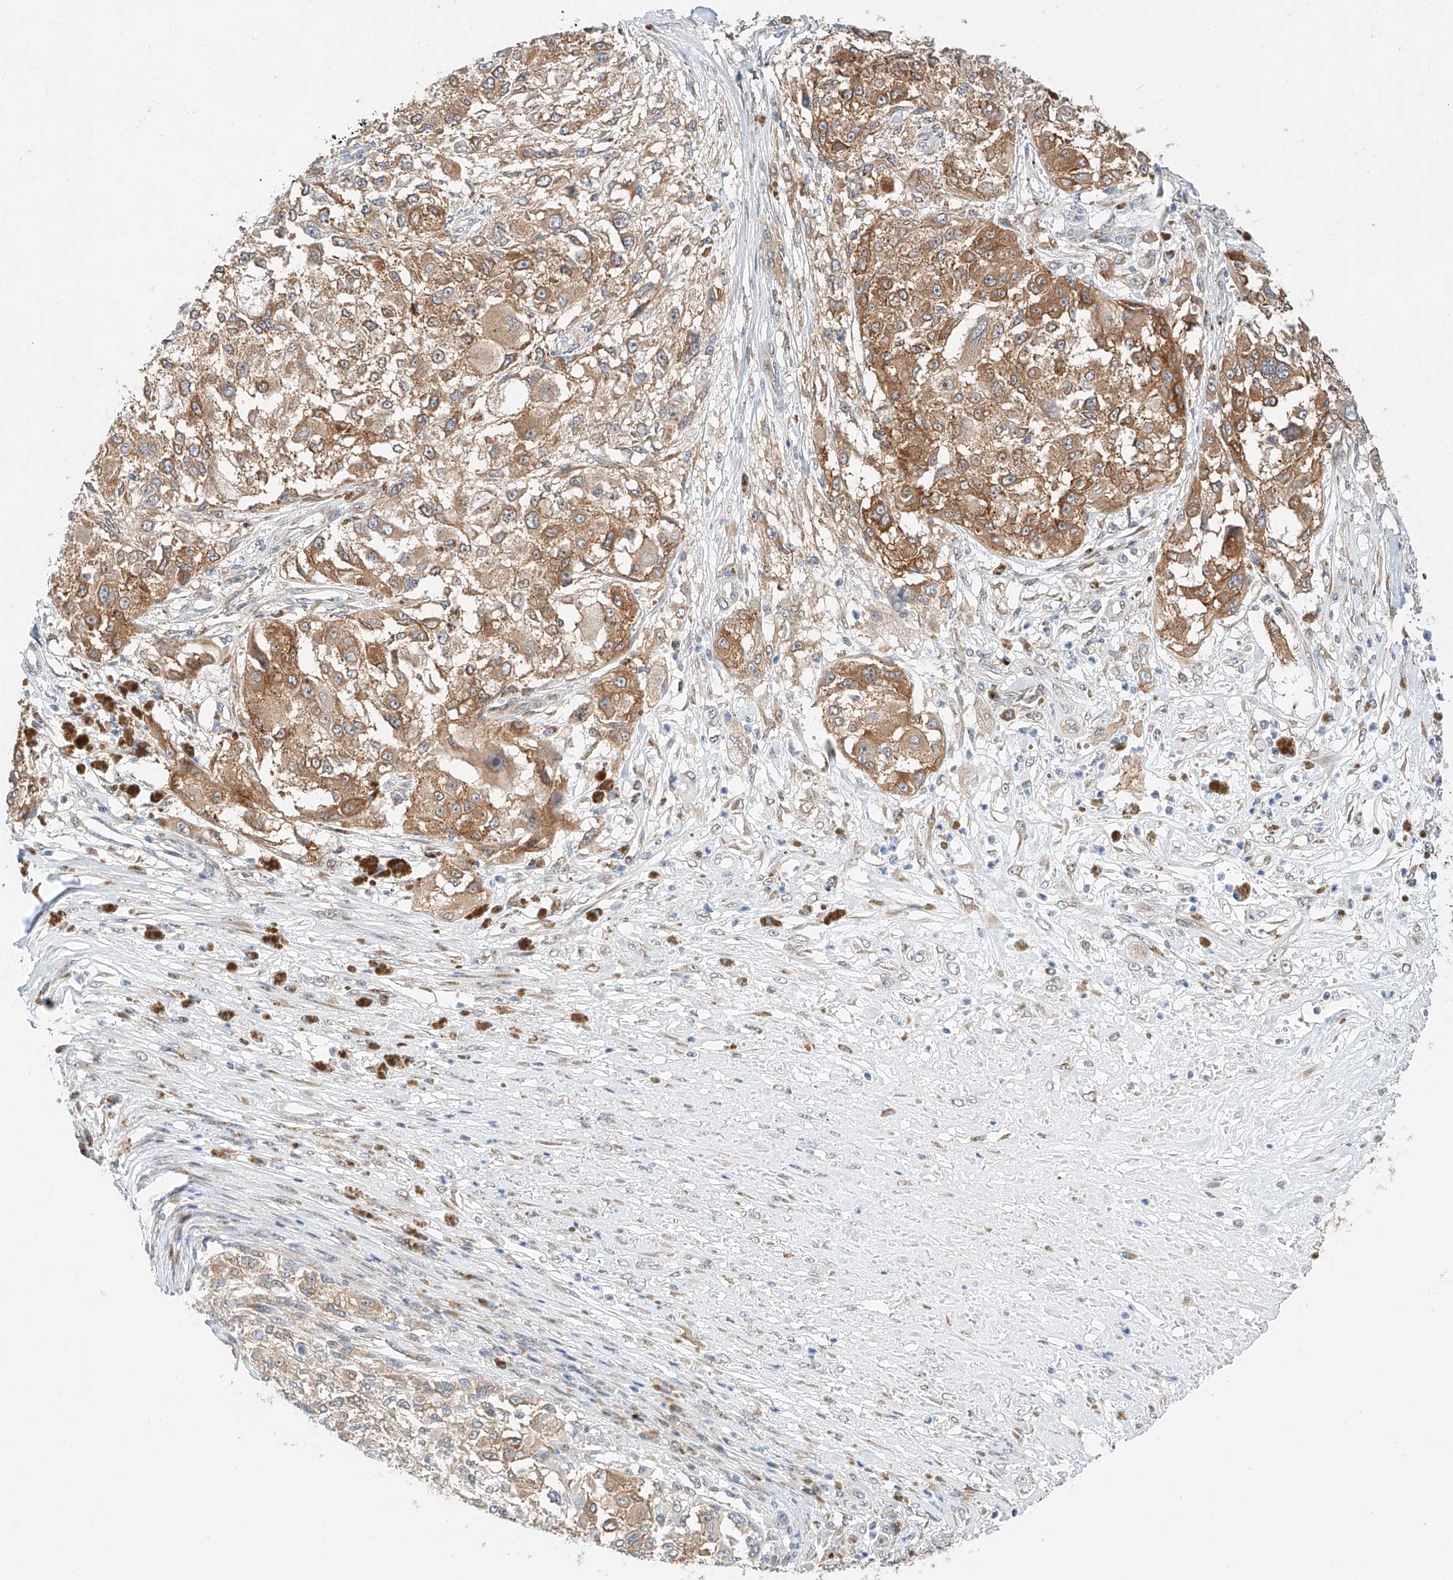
{"staining": {"intensity": "moderate", "quantity": ">75%", "location": "cytoplasmic/membranous"}, "tissue": "melanoma", "cell_type": "Tumor cells", "image_type": "cancer", "snomed": [{"axis": "morphology", "description": "Necrosis, NOS"}, {"axis": "morphology", "description": "Malignant melanoma, NOS"}, {"axis": "topography", "description": "Skin"}], "caption": "Human malignant melanoma stained with a brown dye demonstrates moderate cytoplasmic/membranous positive staining in approximately >75% of tumor cells.", "gene": "CARMIL1", "patient": {"sex": "female", "age": 87}}